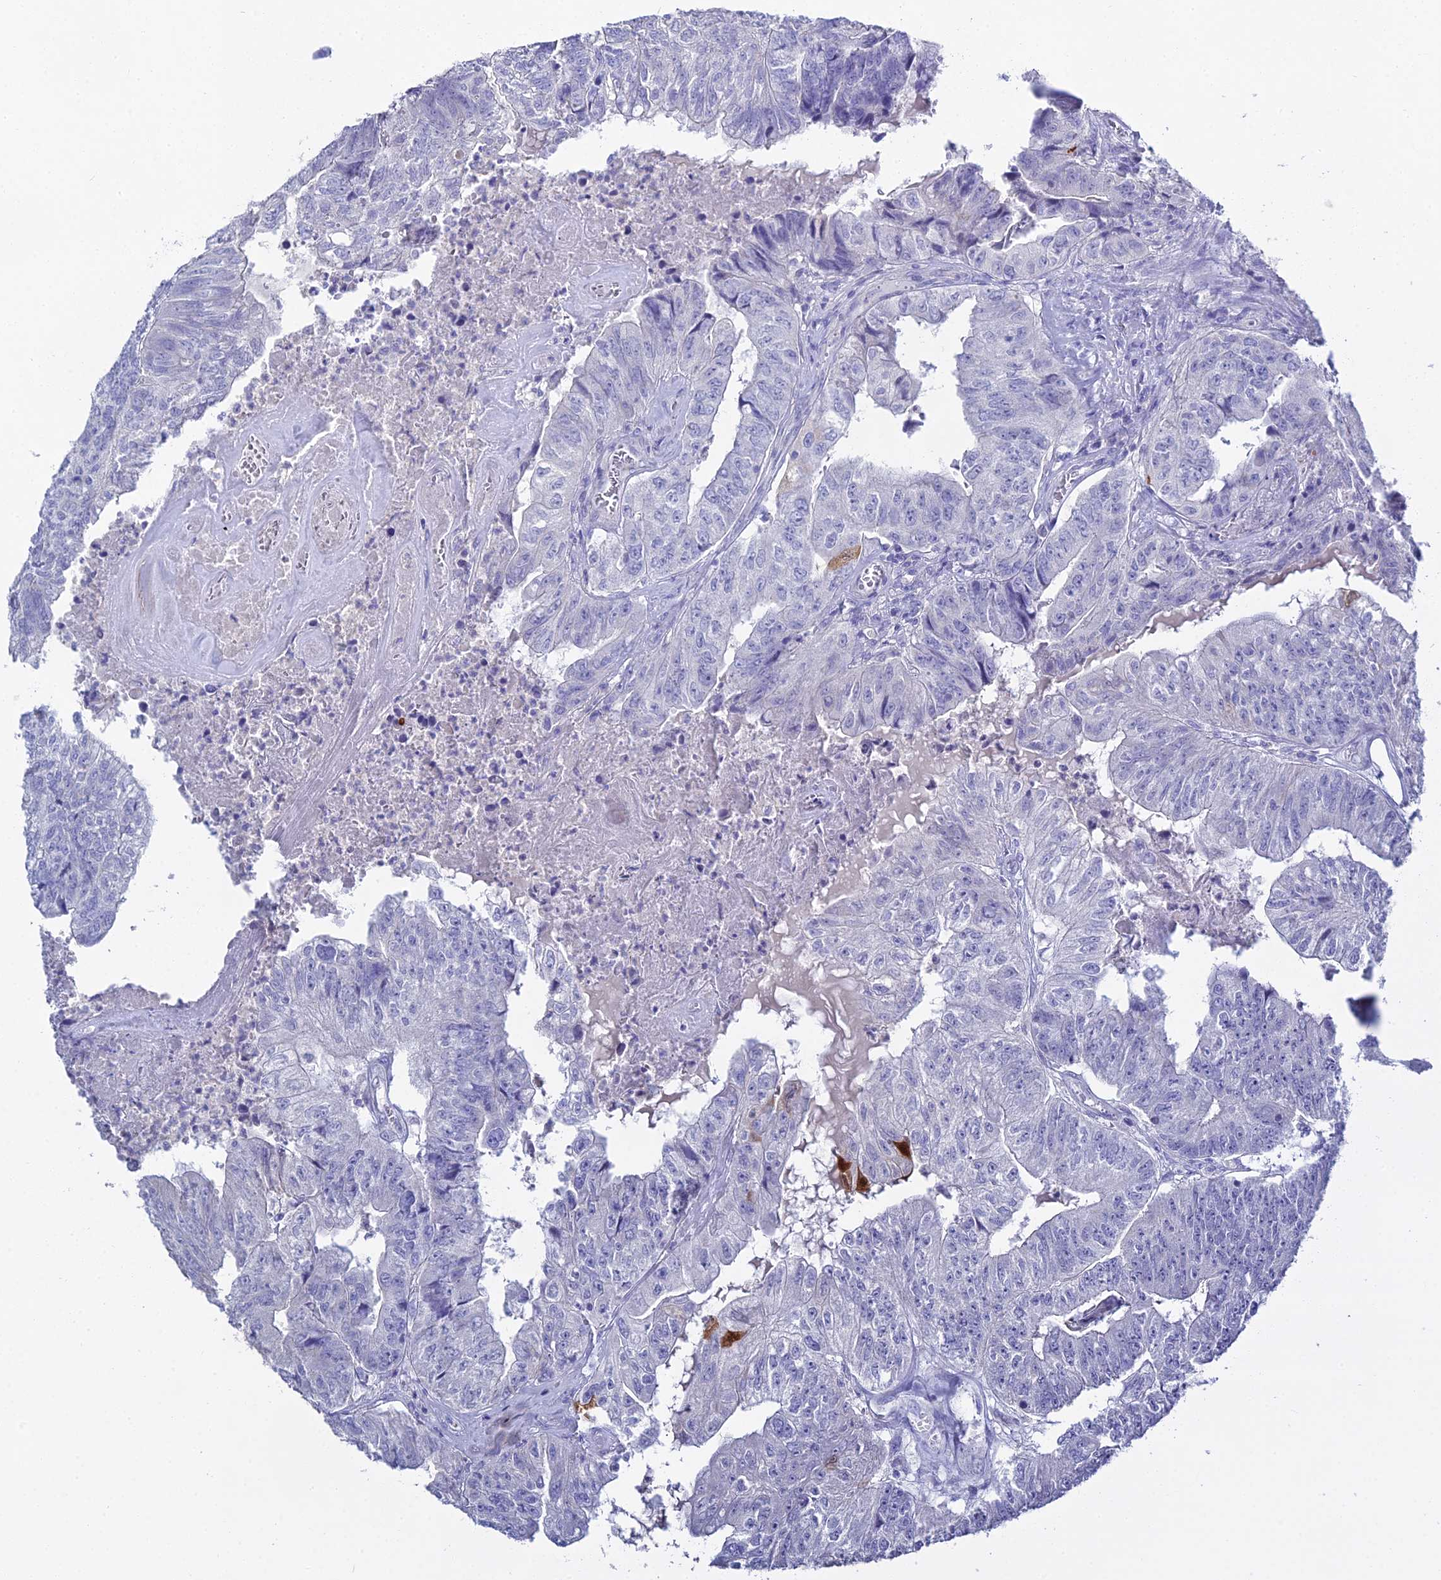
{"staining": {"intensity": "negative", "quantity": "none", "location": "none"}, "tissue": "colorectal cancer", "cell_type": "Tumor cells", "image_type": "cancer", "snomed": [{"axis": "morphology", "description": "Adenocarcinoma, NOS"}, {"axis": "topography", "description": "Colon"}], "caption": "Colorectal cancer was stained to show a protein in brown. There is no significant positivity in tumor cells. (DAB IHC visualized using brightfield microscopy, high magnification).", "gene": "S100A7", "patient": {"sex": "female", "age": 67}}